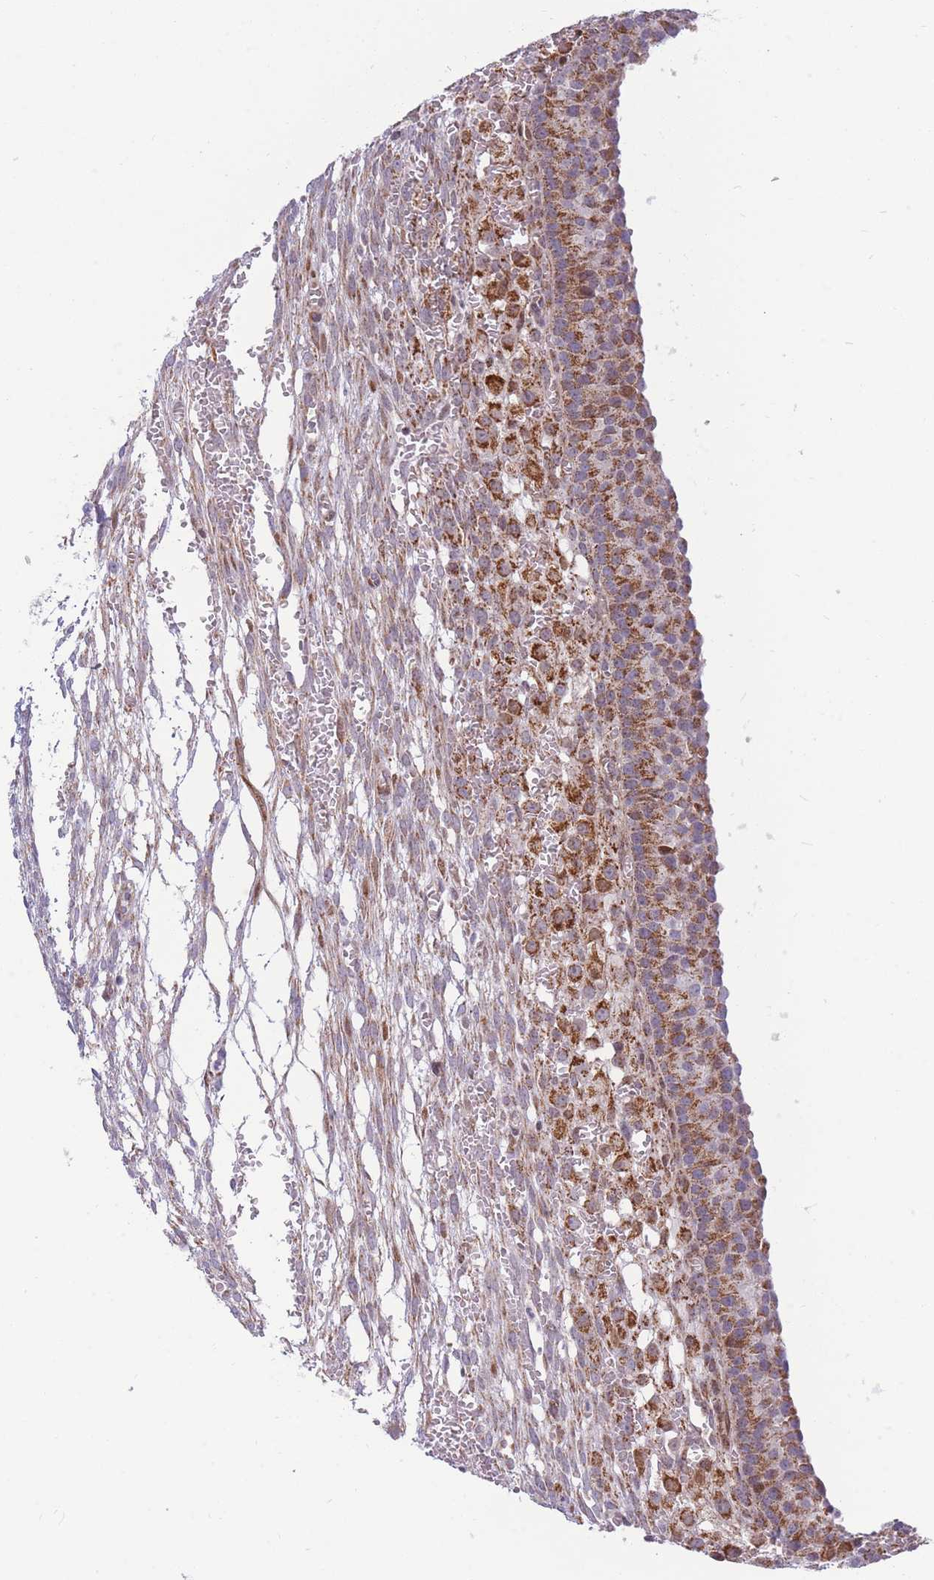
{"staining": {"intensity": "strong", "quantity": "<25%", "location": "cytoplasmic/membranous"}, "tissue": "ovary", "cell_type": "Ovarian stroma cells", "image_type": "normal", "snomed": [{"axis": "morphology", "description": "Normal tissue, NOS"}, {"axis": "topography", "description": "Ovary"}], "caption": "Strong cytoplasmic/membranous positivity is appreciated in approximately <25% of ovarian stroma cells in benign ovary. The protein of interest is stained brown, and the nuclei are stained in blue (DAB IHC with brightfield microscopy, high magnification).", "gene": "HSPE1", "patient": {"sex": "female", "age": 39}}